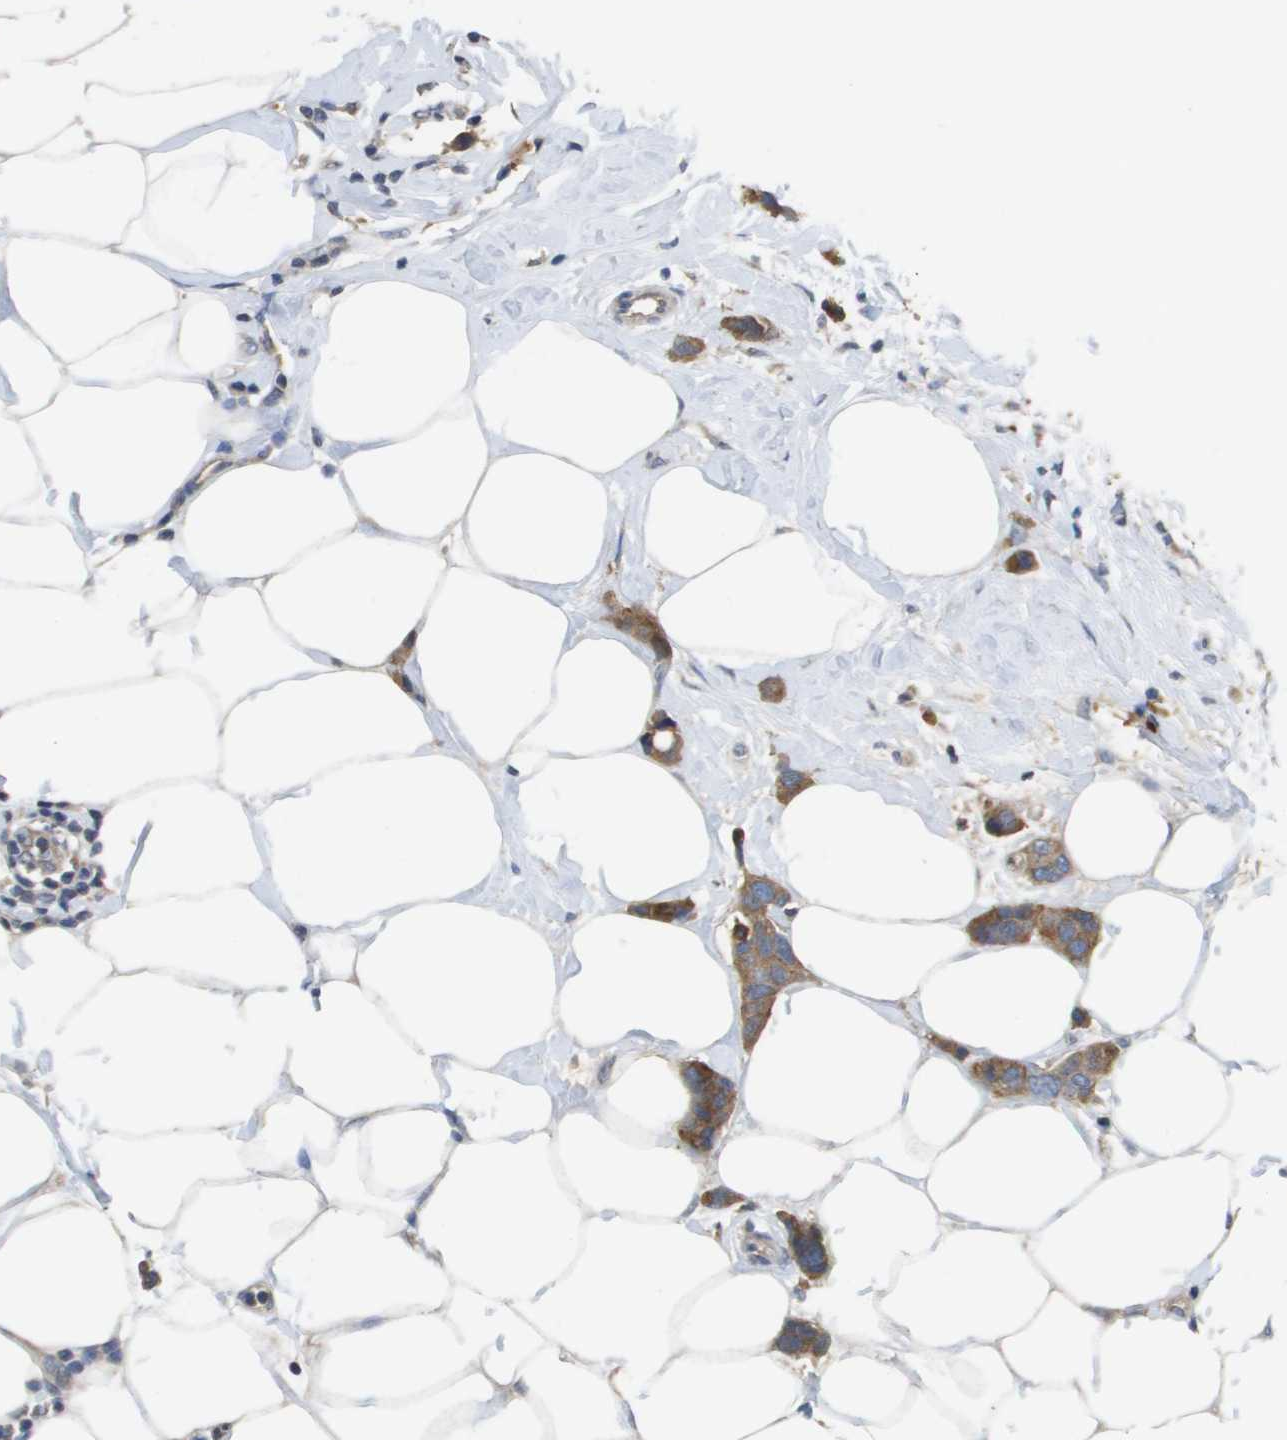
{"staining": {"intensity": "moderate", "quantity": ">75%", "location": "cytoplasmic/membranous"}, "tissue": "breast cancer", "cell_type": "Tumor cells", "image_type": "cancer", "snomed": [{"axis": "morphology", "description": "Normal tissue, NOS"}, {"axis": "morphology", "description": "Duct carcinoma"}, {"axis": "topography", "description": "Breast"}], "caption": "Human breast cancer stained for a protein (brown) displays moderate cytoplasmic/membranous positive staining in approximately >75% of tumor cells.", "gene": "RAB27B", "patient": {"sex": "female", "age": 50}}